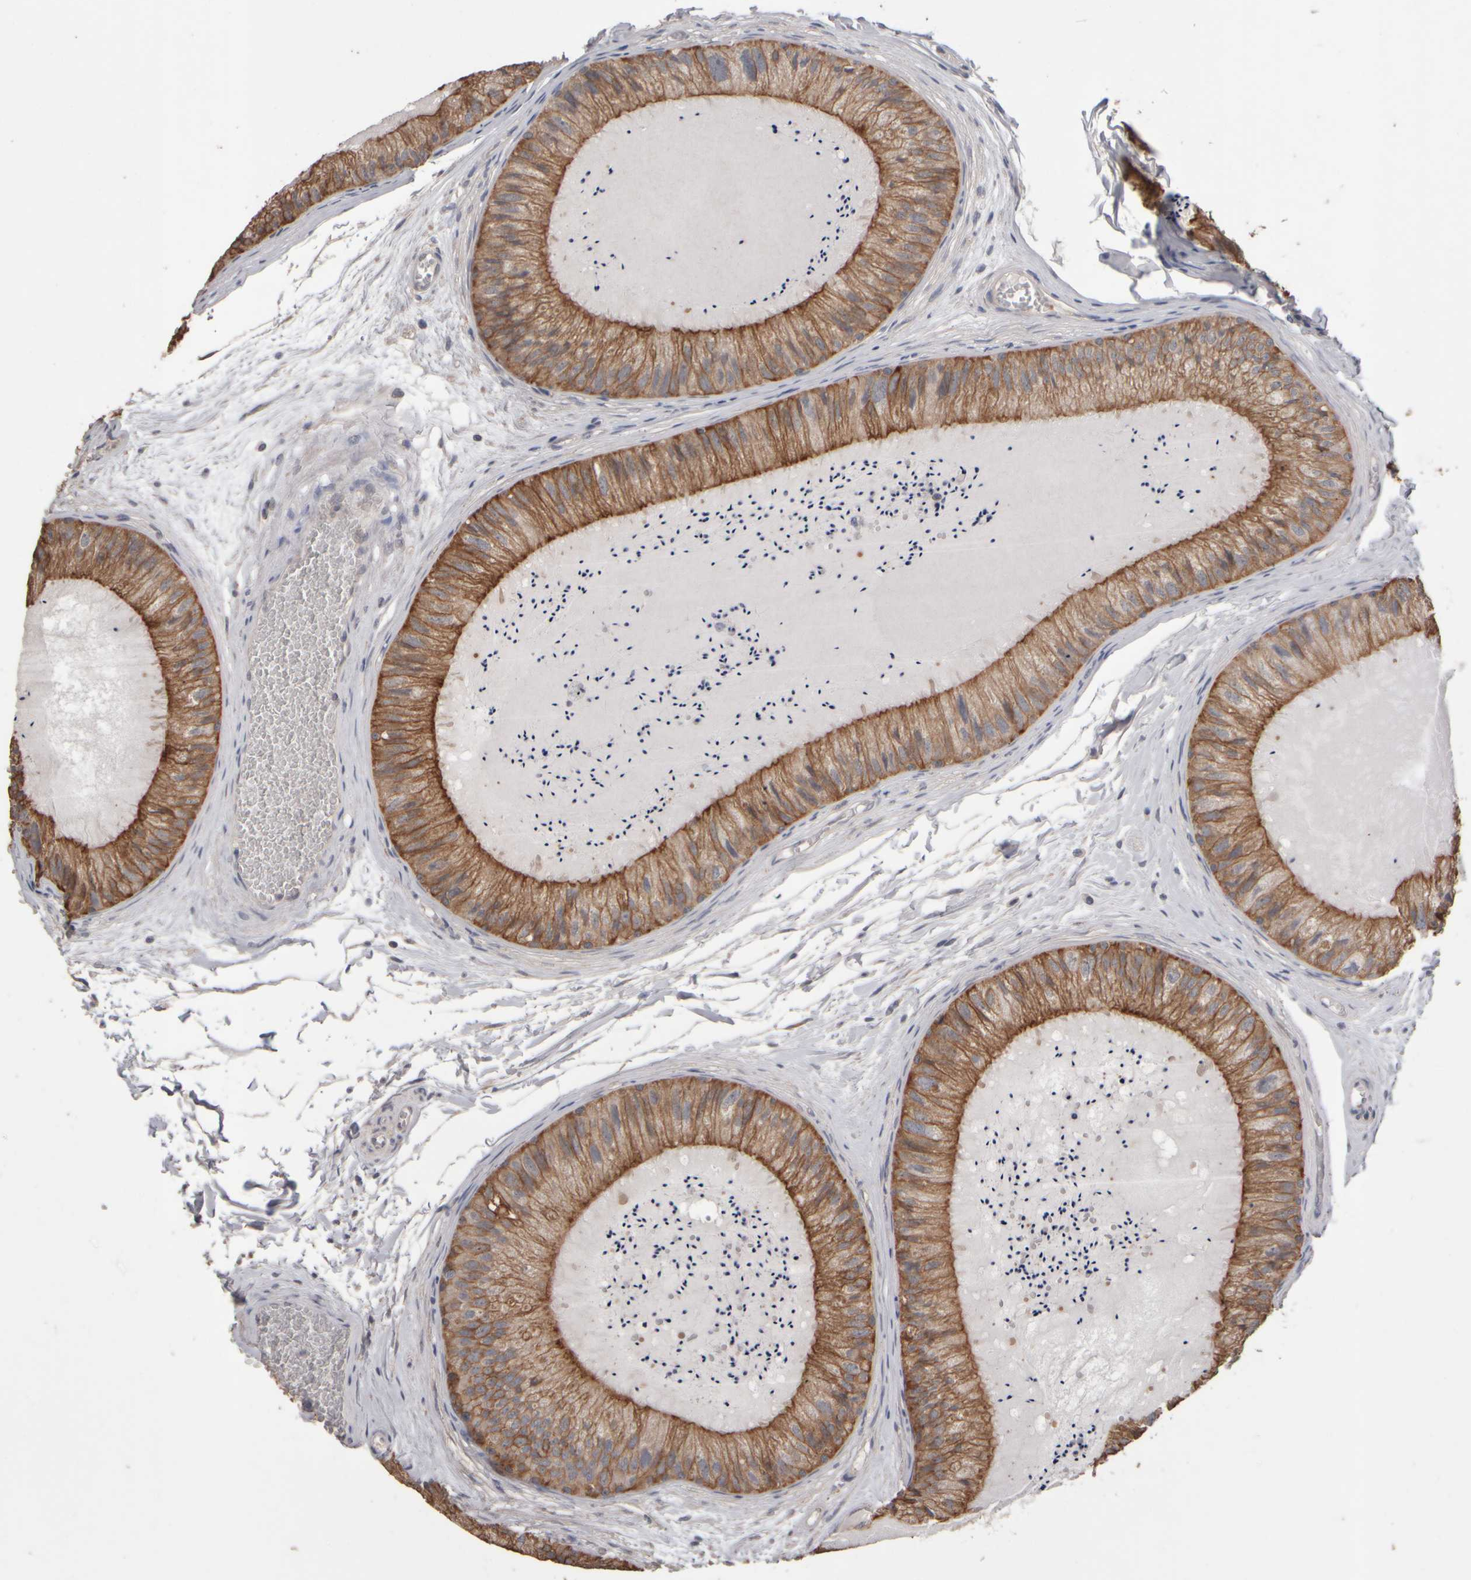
{"staining": {"intensity": "strong", "quantity": ">75%", "location": "cytoplasmic/membranous"}, "tissue": "epididymis", "cell_type": "Glandular cells", "image_type": "normal", "snomed": [{"axis": "morphology", "description": "Normal tissue, NOS"}, {"axis": "topography", "description": "Epididymis"}], "caption": "Epididymis stained for a protein displays strong cytoplasmic/membranous positivity in glandular cells. (DAB (3,3'-diaminobenzidine) IHC with brightfield microscopy, high magnification).", "gene": "EPHX2", "patient": {"sex": "male", "age": 31}}